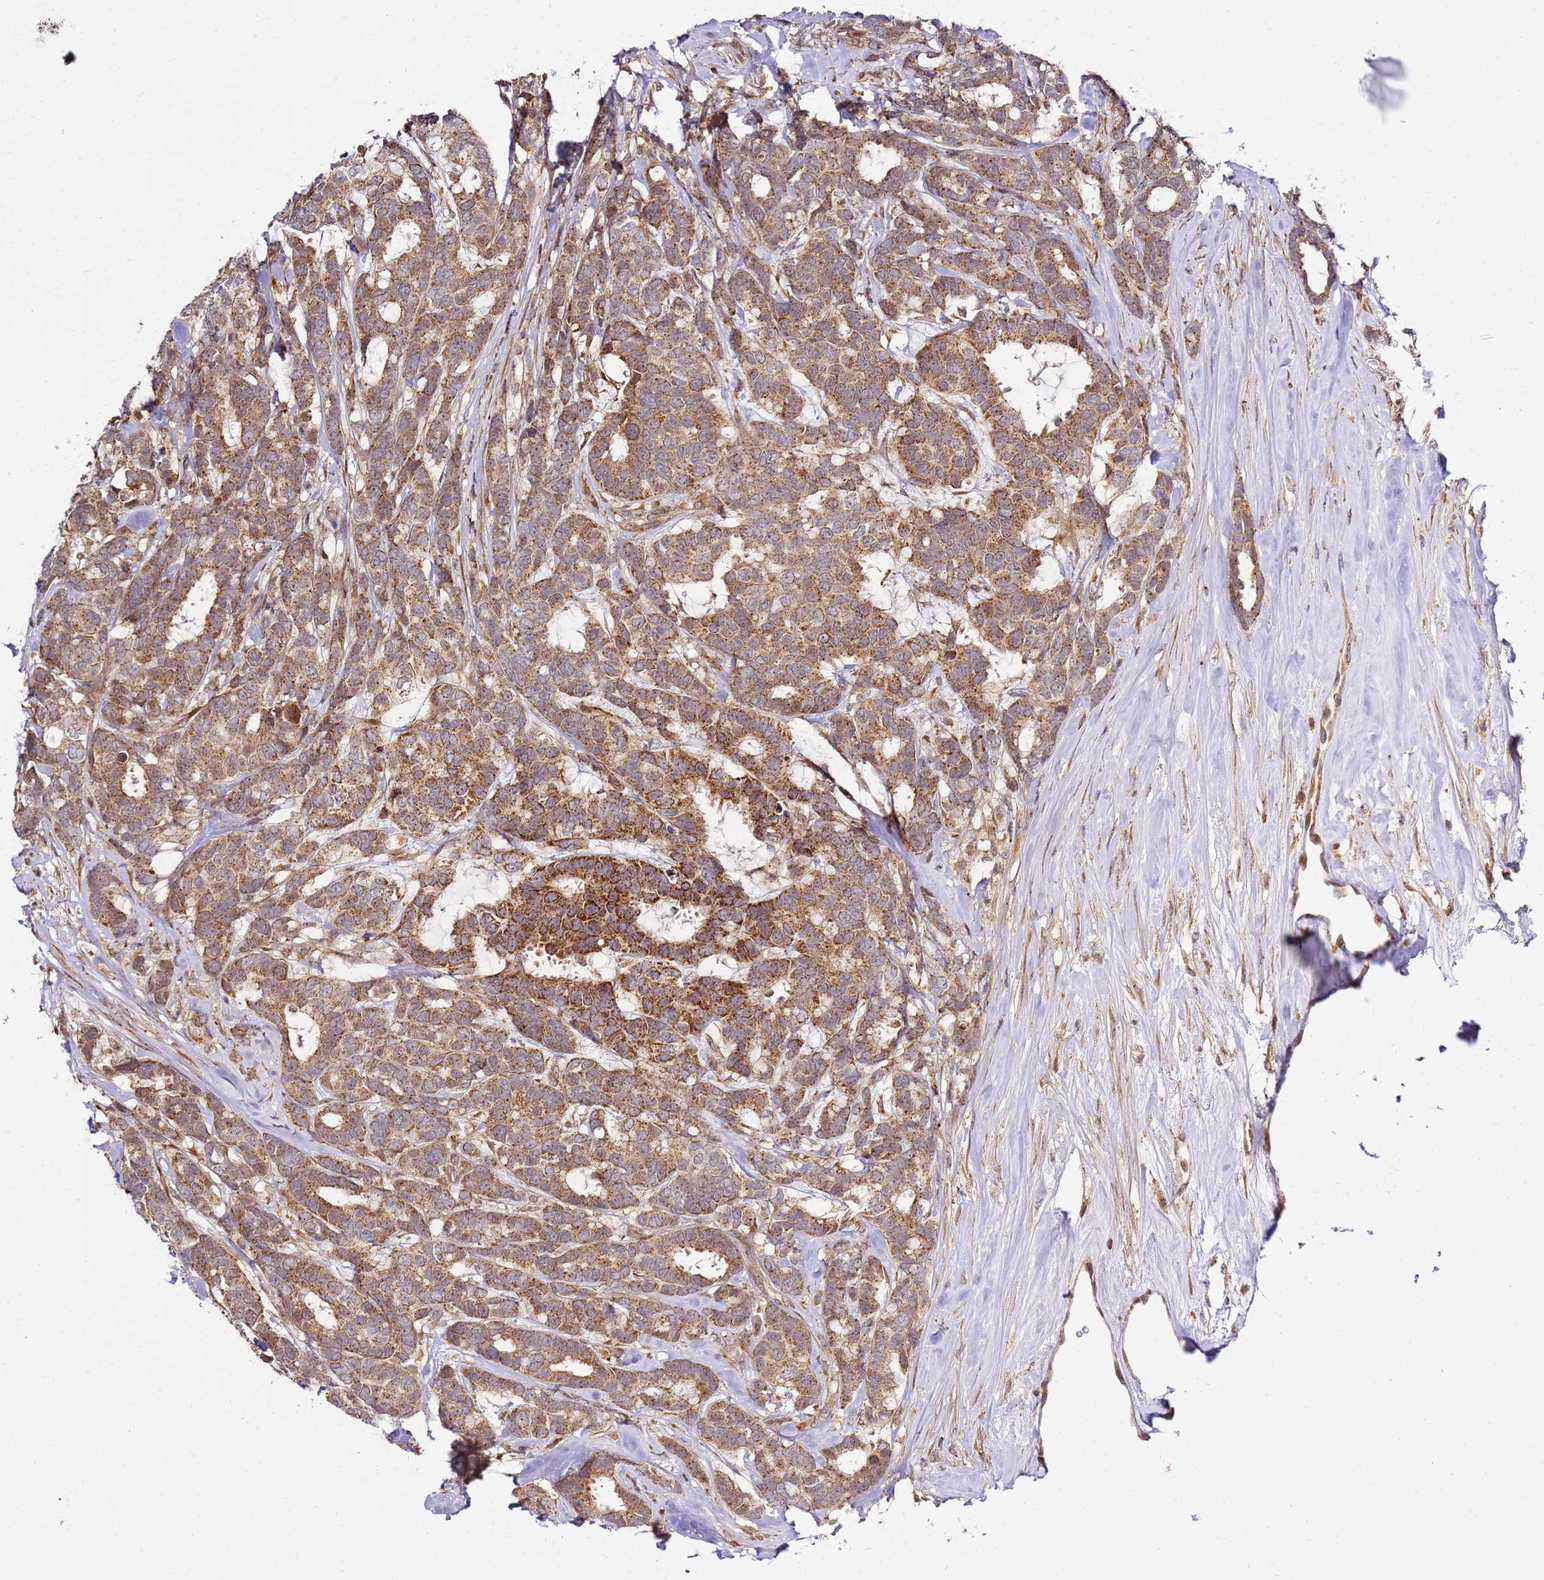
{"staining": {"intensity": "moderate", "quantity": ">75%", "location": "cytoplasmic/membranous"}, "tissue": "breast cancer", "cell_type": "Tumor cells", "image_type": "cancer", "snomed": [{"axis": "morphology", "description": "Duct carcinoma"}, {"axis": "topography", "description": "Breast"}], "caption": "Moderate cytoplasmic/membranous protein staining is identified in about >75% of tumor cells in infiltrating ductal carcinoma (breast). (Stains: DAB in brown, nuclei in blue, Microscopy: brightfield microscopy at high magnification).", "gene": "RASA3", "patient": {"sex": "female", "age": 87}}